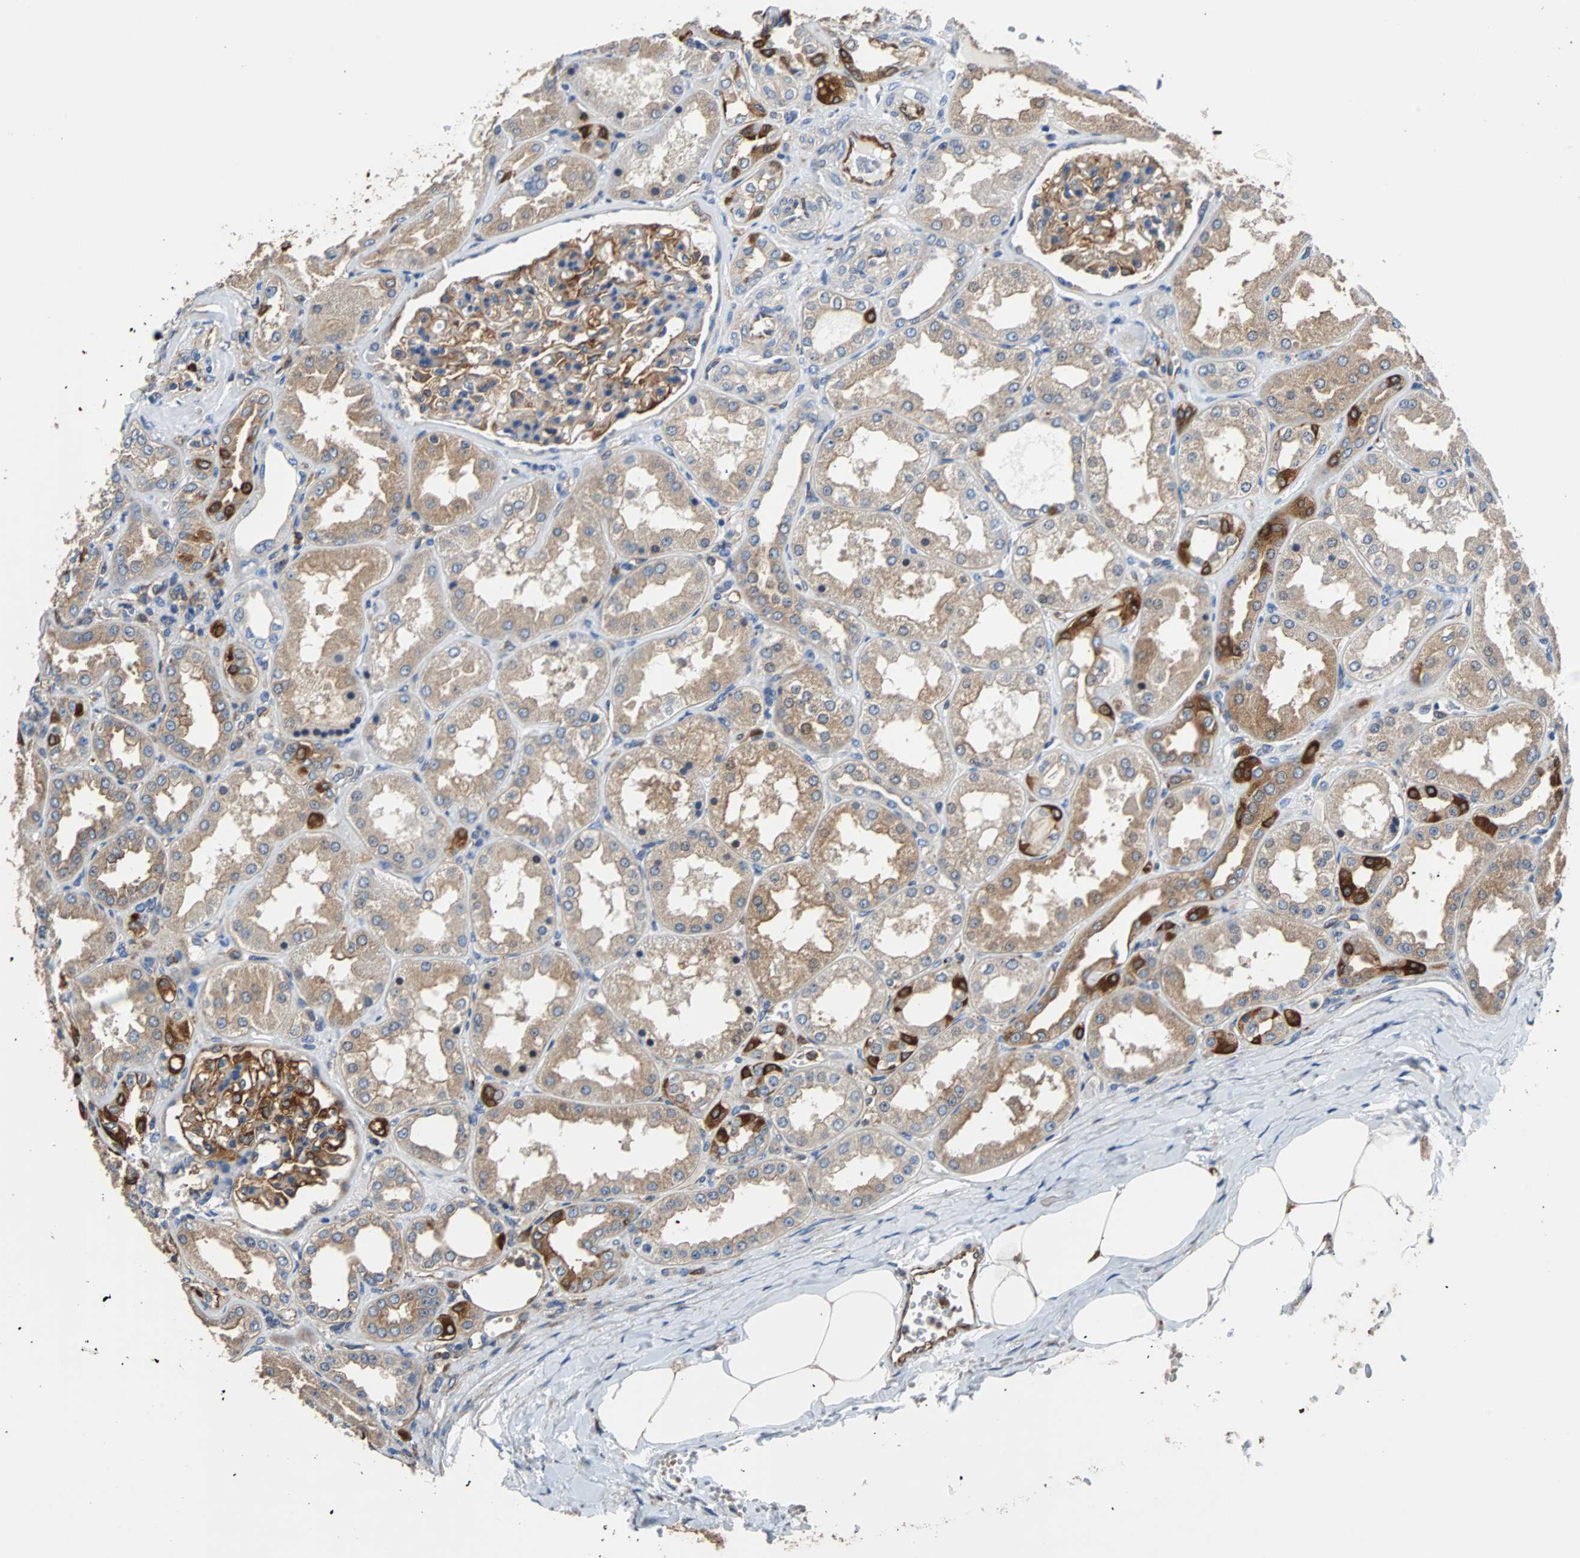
{"staining": {"intensity": "moderate", "quantity": ">75%", "location": "cytoplasmic/membranous"}, "tissue": "kidney", "cell_type": "Cells in glomeruli", "image_type": "normal", "snomed": [{"axis": "morphology", "description": "Normal tissue, NOS"}, {"axis": "topography", "description": "Kidney"}], "caption": "DAB (3,3'-diaminobenzidine) immunohistochemical staining of normal human kidney displays moderate cytoplasmic/membranous protein staining in about >75% of cells in glomeruli.", "gene": "PLCG2", "patient": {"sex": "female", "age": 56}}